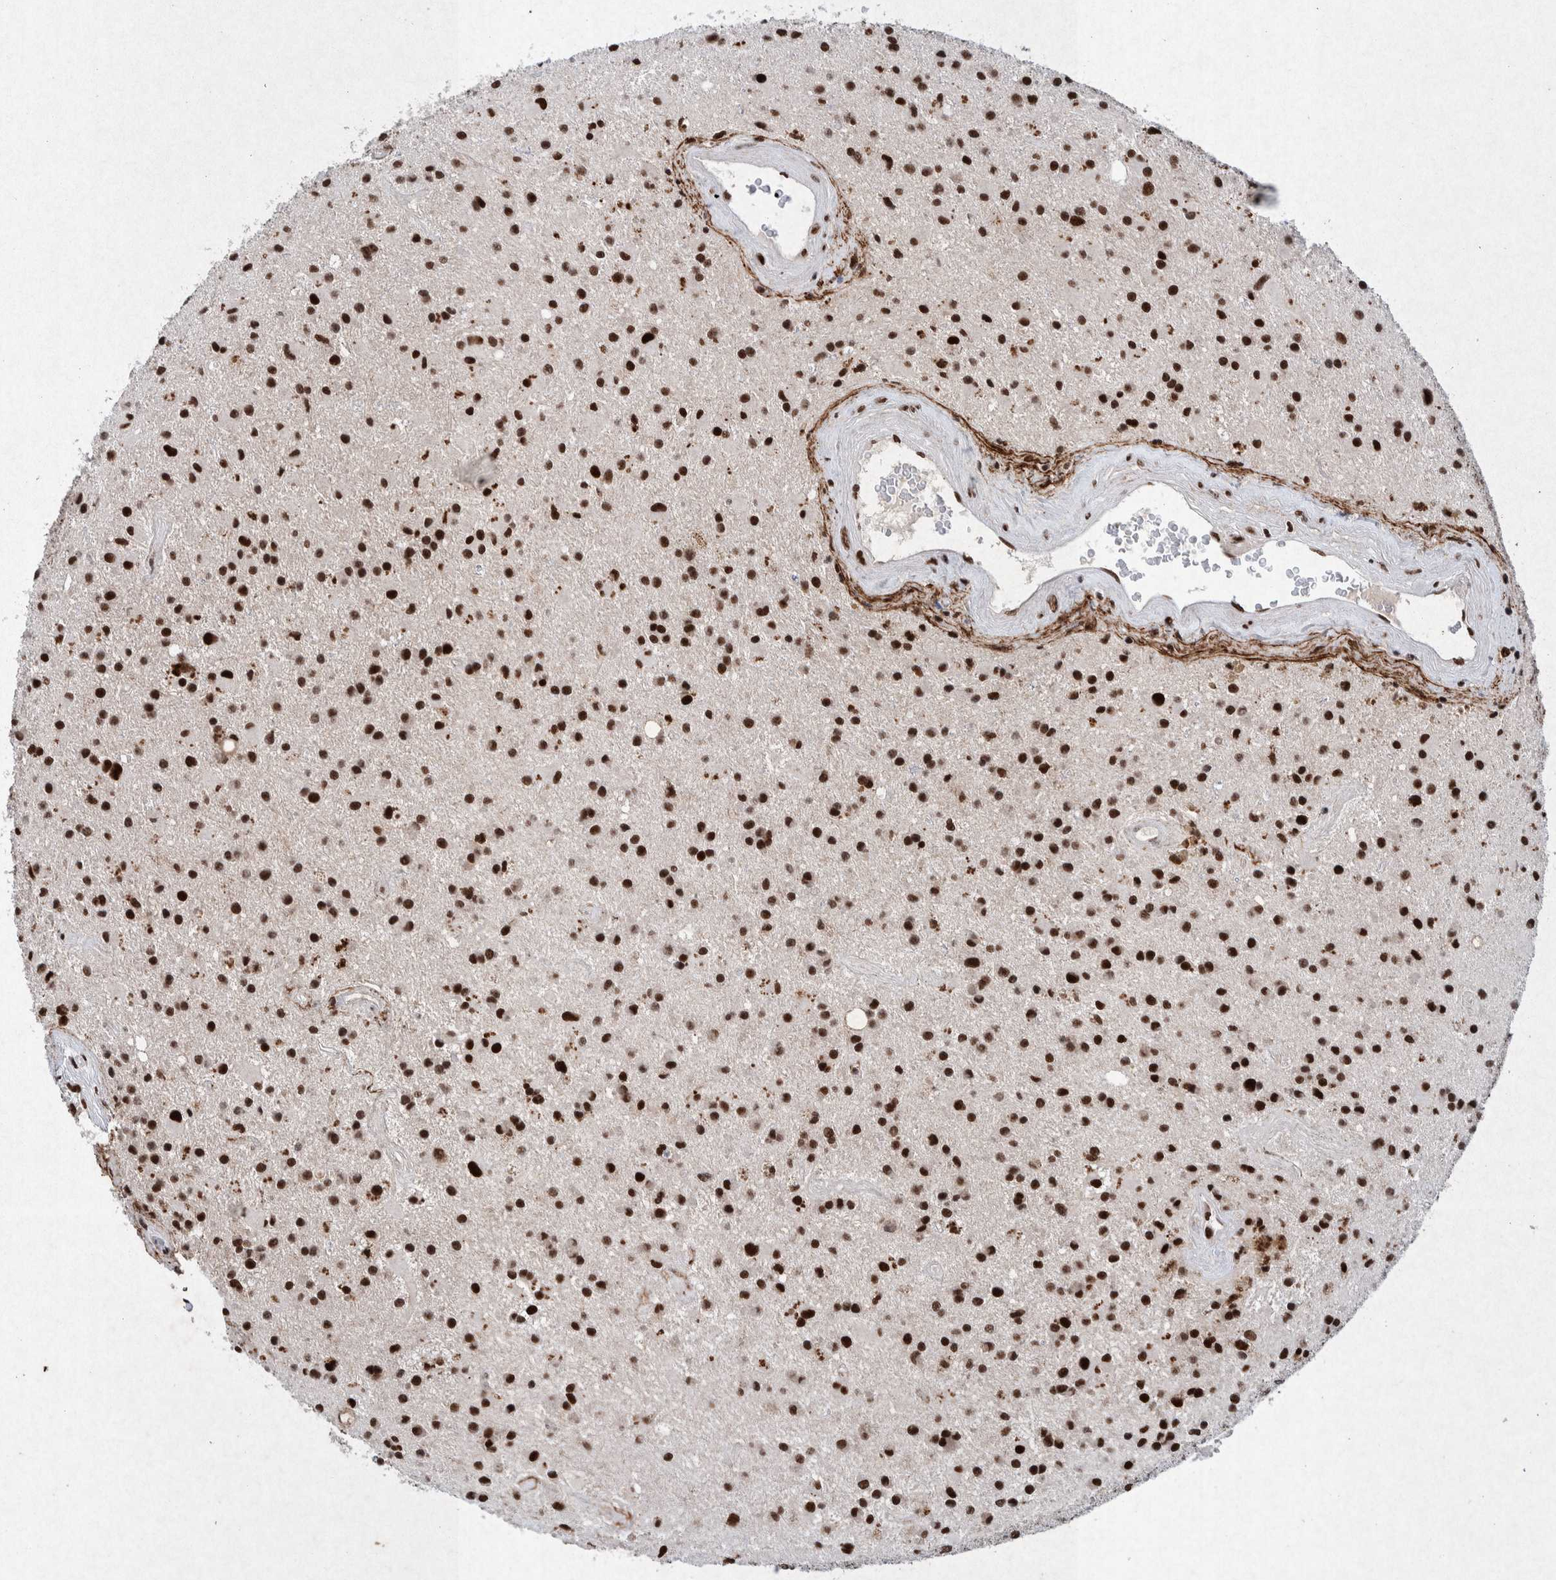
{"staining": {"intensity": "strong", "quantity": ">75%", "location": "nuclear"}, "tissue": "glioma", "cell_type": "Tumor cells", "image_type": "cancer", "snomed": [{"axis": "morphology", "description": "Glioma, malignant, Low grade"}, {"axis": "topography", "description": "Brain"}], "caption": "DAB (3,3'-diaminobenzidine) immunohistochemical staining of human glioma shows strong nuclear protein staining in about >75% of tumor cells.", "gene": "TAF10", "patient": {"sex": "male", "age": 58}}